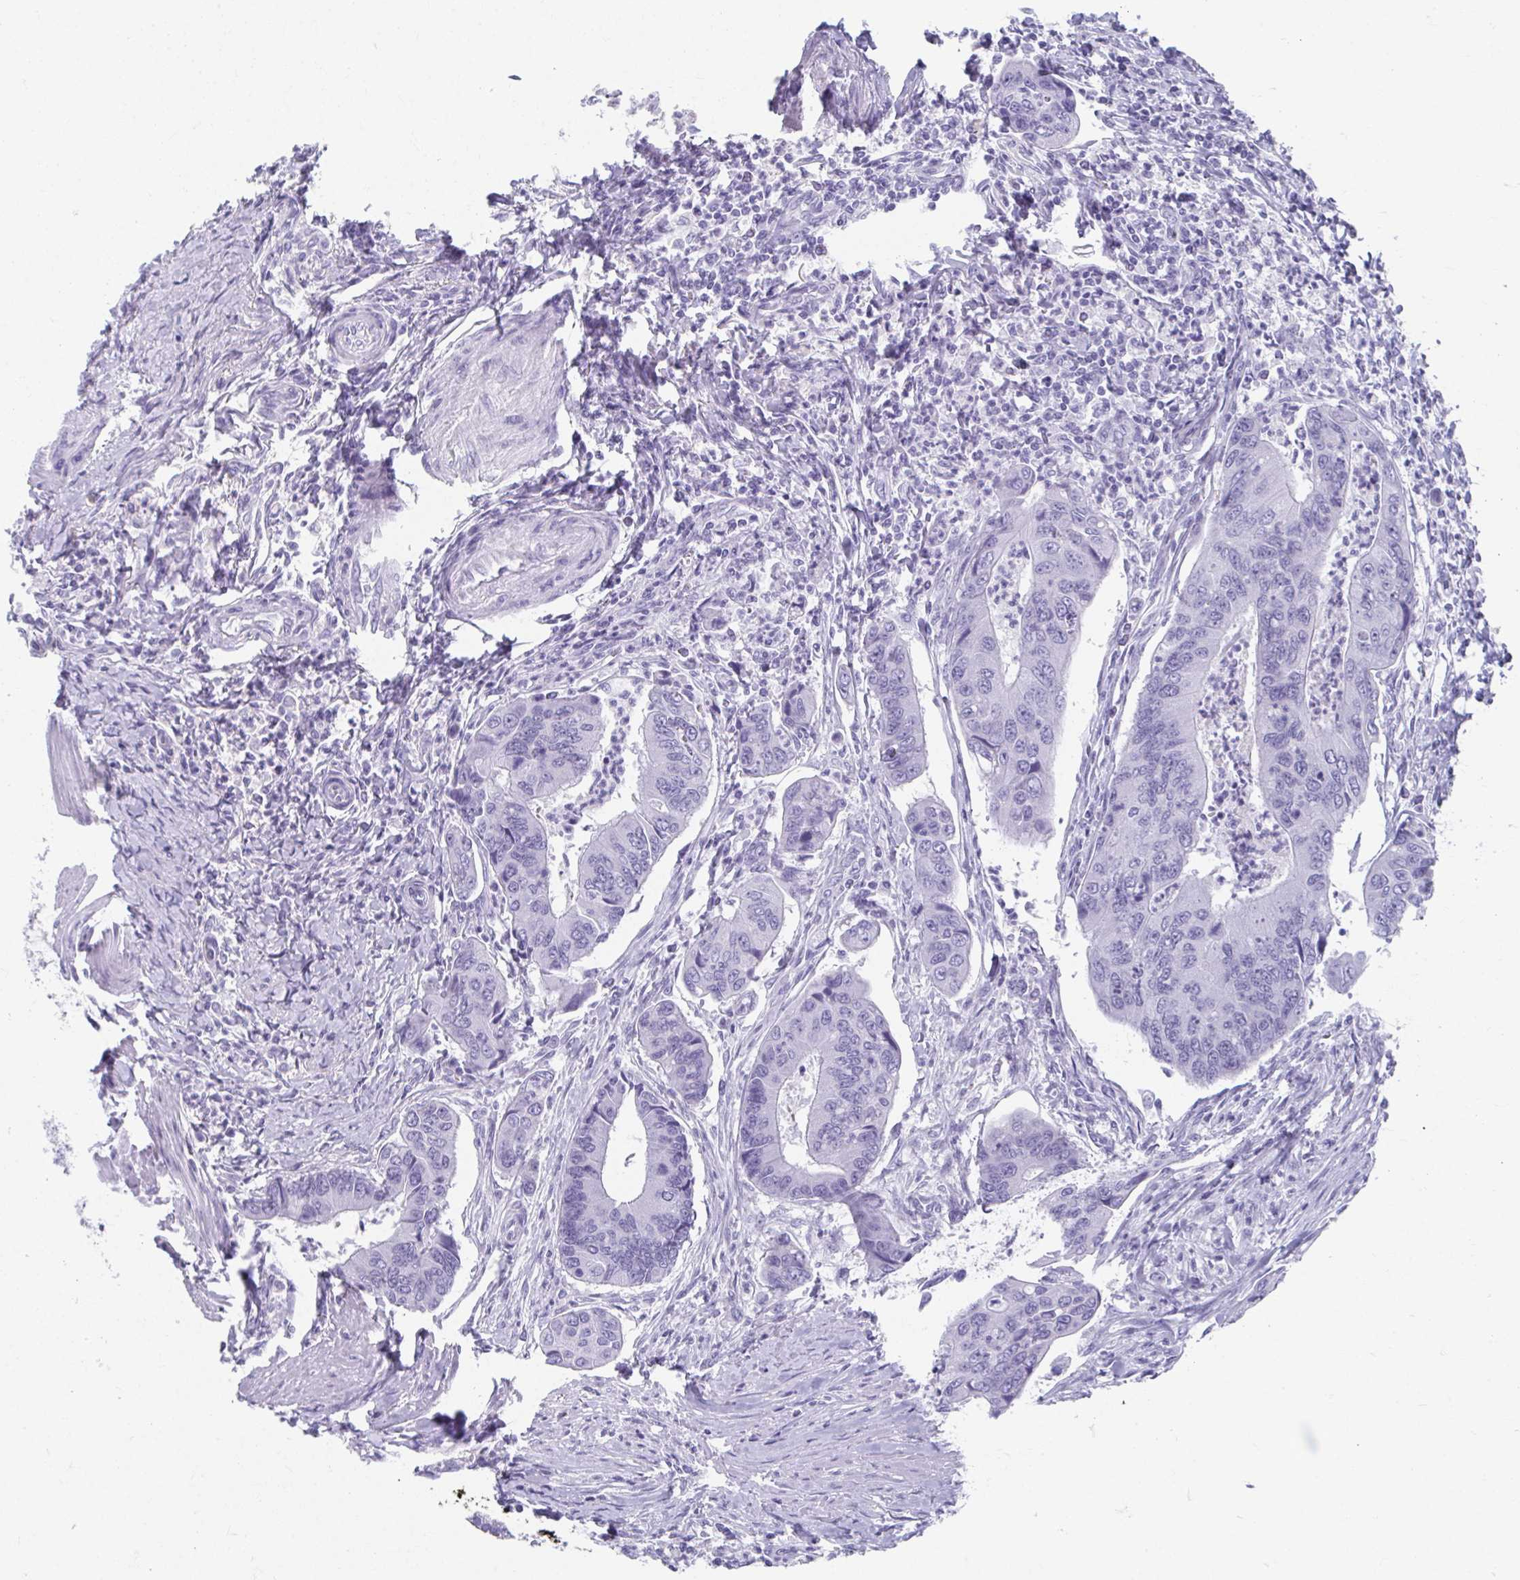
{"staining": {"intensity": "negative", "quantity": "none", "location": "none"}, "tissue": "colorectal cancer", "cell_type": "Tumor cells", "image_type": "cancer", "snomed": [{"axis": "morphology", "description": "Adenocarcinoma, NOS"}, {"axis": "topography", "description": "Colon"}], "caption": "Immunohistochemical staining of human colorectal cancer demonstrates no significant expression in tumor cells. The staining is performed using DAB brown chromogen with nuclei counter-stained in using hematoxylin.", "gene": "GHRL", "patient": {"sex": "female", "age": 67}}